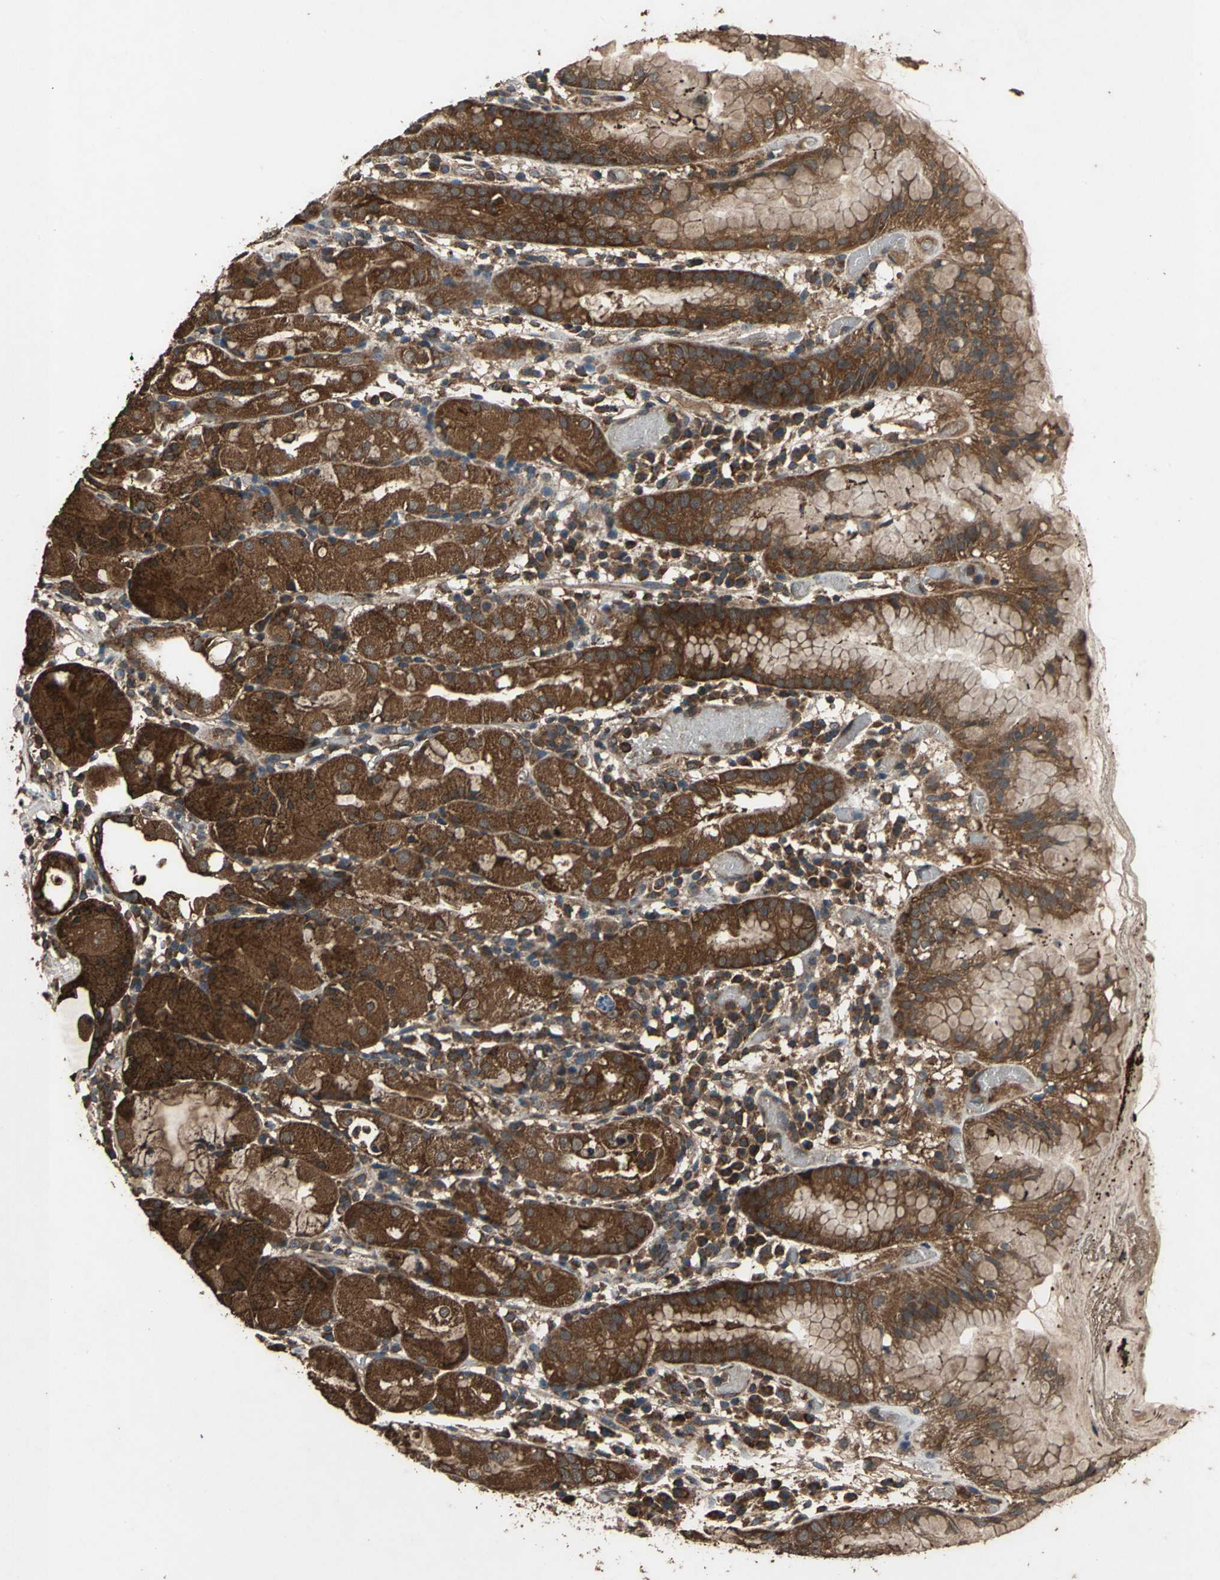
{"staining": {"intensity": "strong", "quantity": ">75%", "location": "cytoplasmic/membranous"}, "tissue": "stomach", "cell_type": "Glandular cells", "image_type": "normal", "snomed": [{"axis": "morphology", "description": "Normal tissue, NOS"}, {"axis": "topography", "description": "Stomach"}, {"axis": "topography", "description": "Stomach, lower"}], "caption": "Human stomach stained for a protein (brown) displays strong cytoplasmic/membranous positive staining in about >75% of glandular cells.", "gene": "ZNF608", "patient": {"sex": "female", "age": 75}}